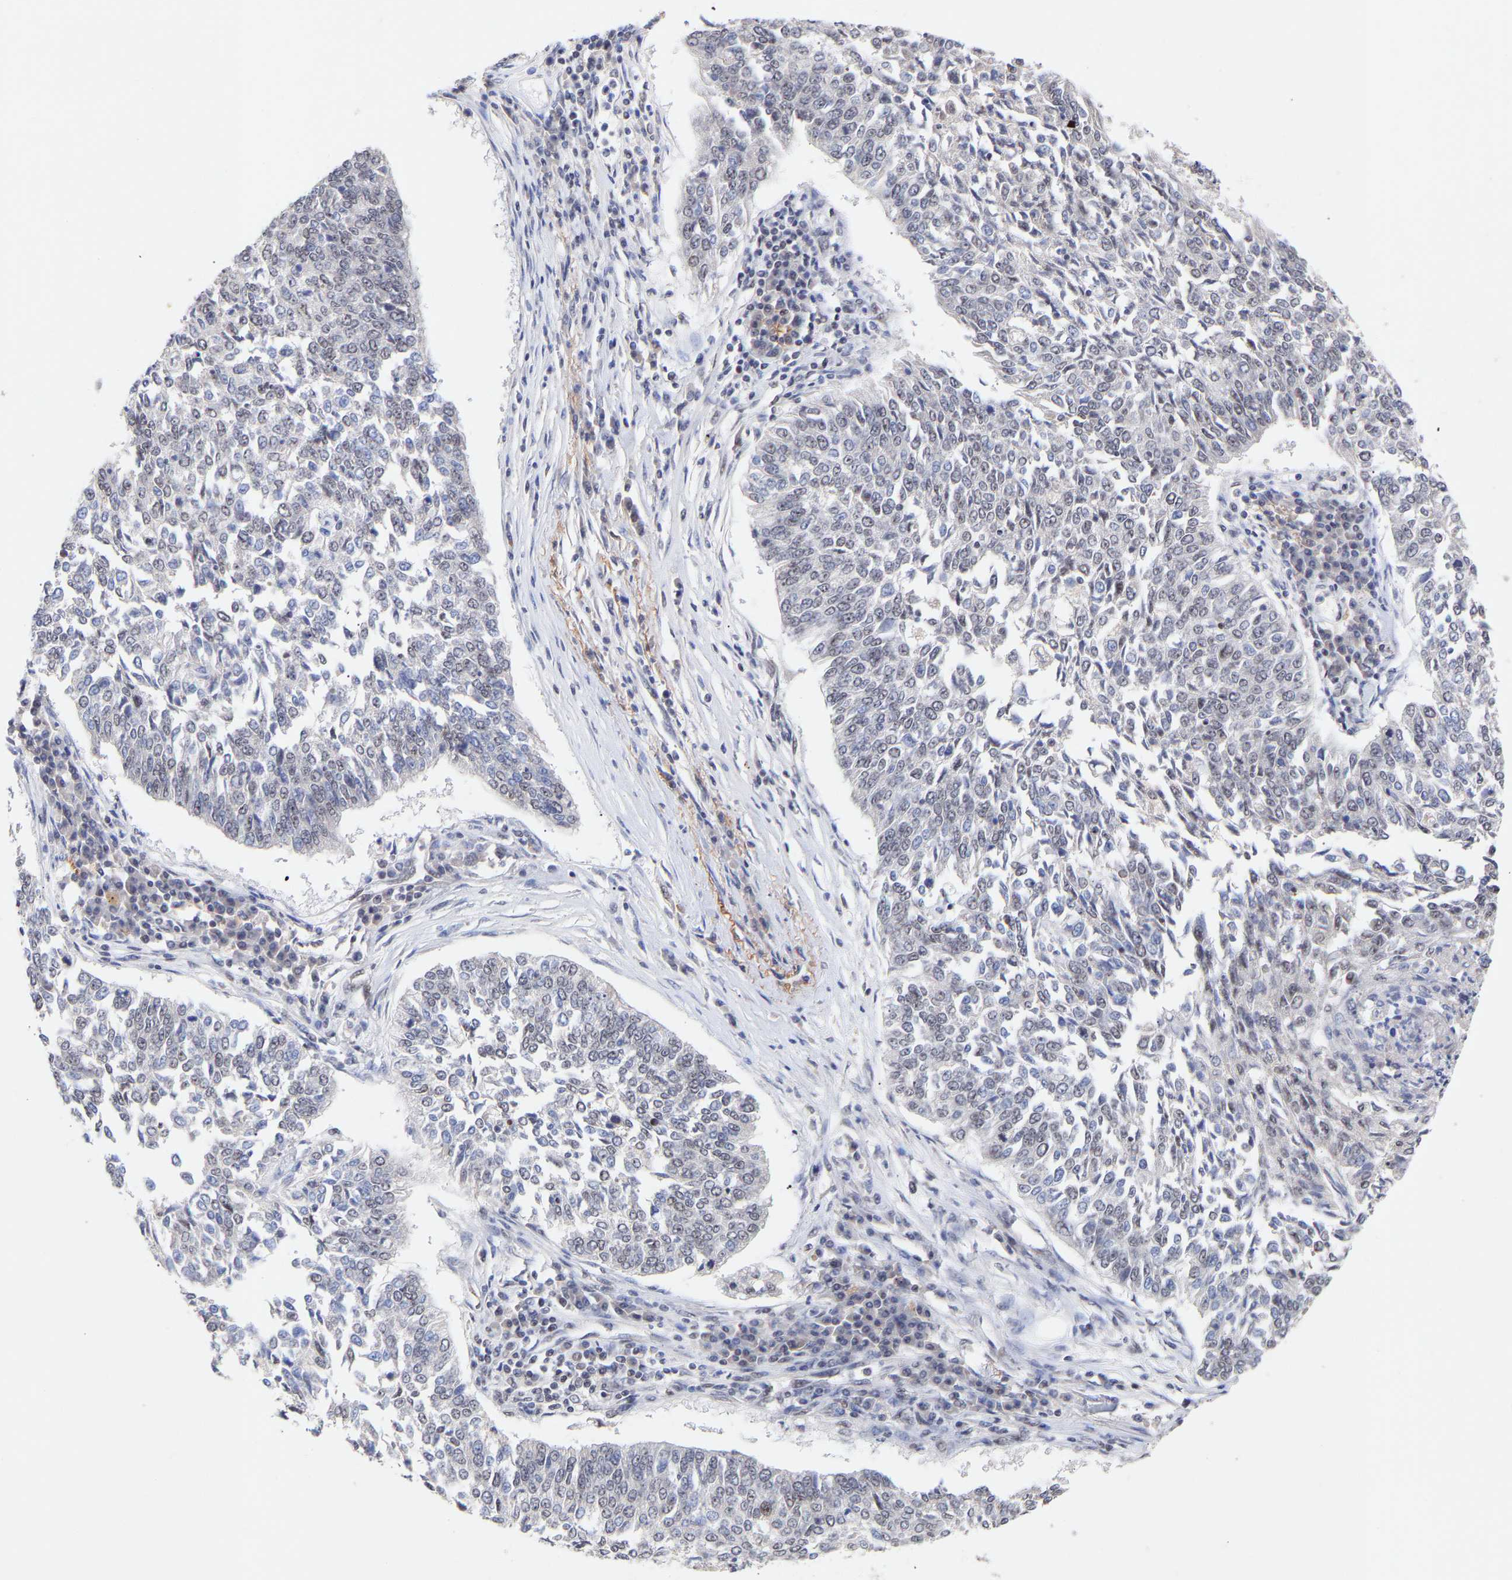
{"staining": {"intensity": "negative", "quantity": "none", "location": "none"}, "tissue": "lung cancer", "cell_type": "Tumor cells", "image_type": "cancer", "snomed": [{"axis": "morphology", "description": "Normal tissue, NOS"}, {"axis": "morphology", "description": "Squamous cell carcinoma, NOS"}, {"axis": "topography", "description": "Cartilage tissue"}, {"axis": "topography", "description": "Bronchus"}, {"axis": "topography", "description": "Lung"}], "caption": "IHC histopathology image of neoplastic tissue: human lung cancer stained with DAB (3,3'-diaminobenzidine) shows no significant protein expression in tumor cells. The staining is performed using DAB (3,3'-diaminobenzidine) brown chromogen with nuclei counter-stained in using hematoxylin.", "gene": "RBM15", "patient": {"sex": "female", "age": 49}}